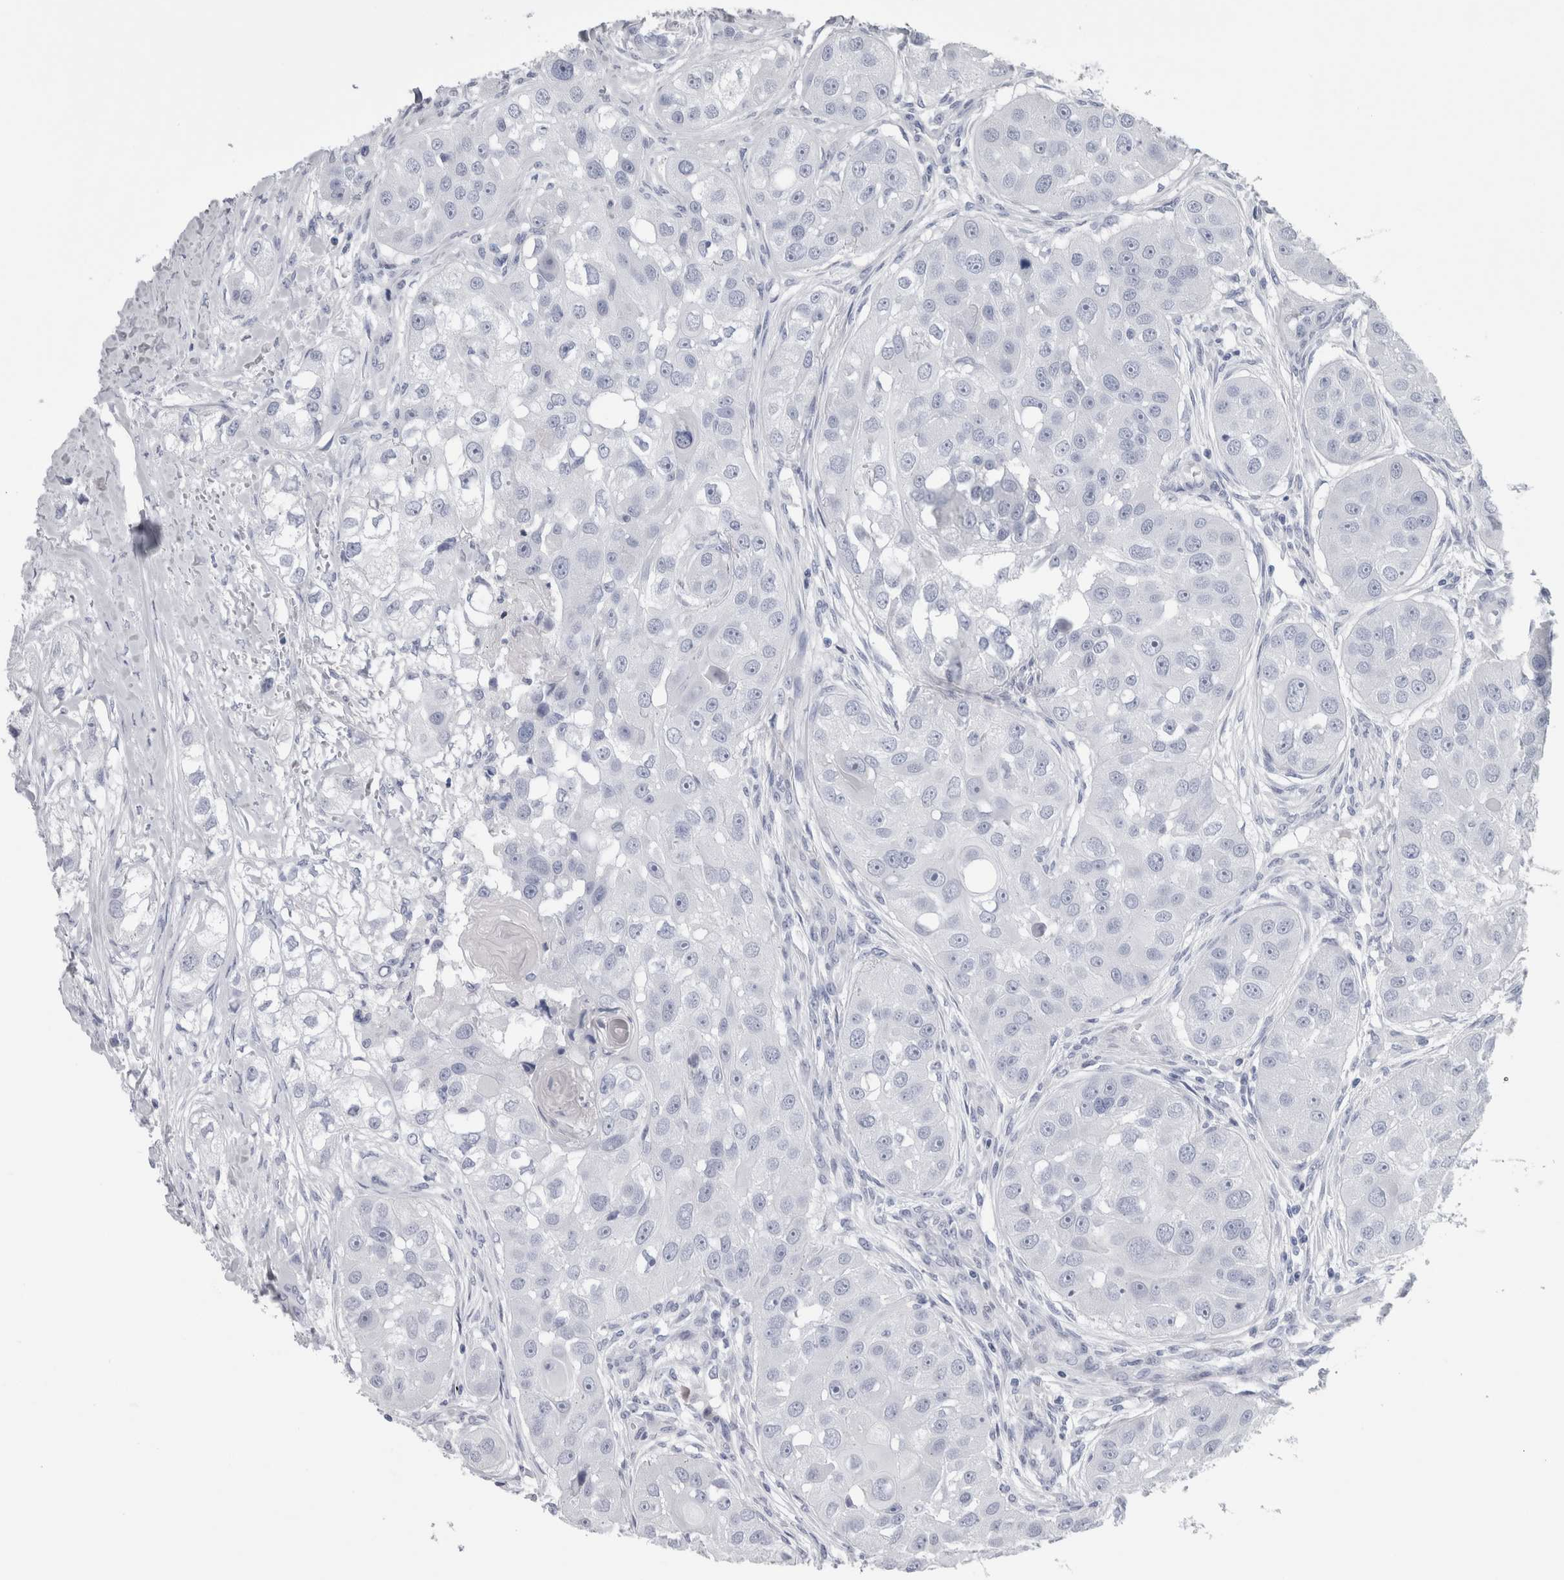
{"staining": {"intensity": "negative", "quantity": "none", "location": "none"}, "tissue": "head and neck cancer", "cell_type": "Tumor cells", "image_type": "cancer", "snomed": [{"axis": "morphology", "description": "Normal tissue, NOS"}, {"axis": "morphology", "description": "Squamous cell carcinoma, NOS"}, {"axis": "topography", "description": "Skeletal muscle"}, {"axis": "topography", "description": "Head-Neck"}], "caption": "Immunohistochemistry (IHC) image of neoplastic tissue: head and neck cancer stained with DAB exhibits no significant protein staining in tumor cells.", "gene": "CA8", "patient": {"sex": "male", "age": 51}}